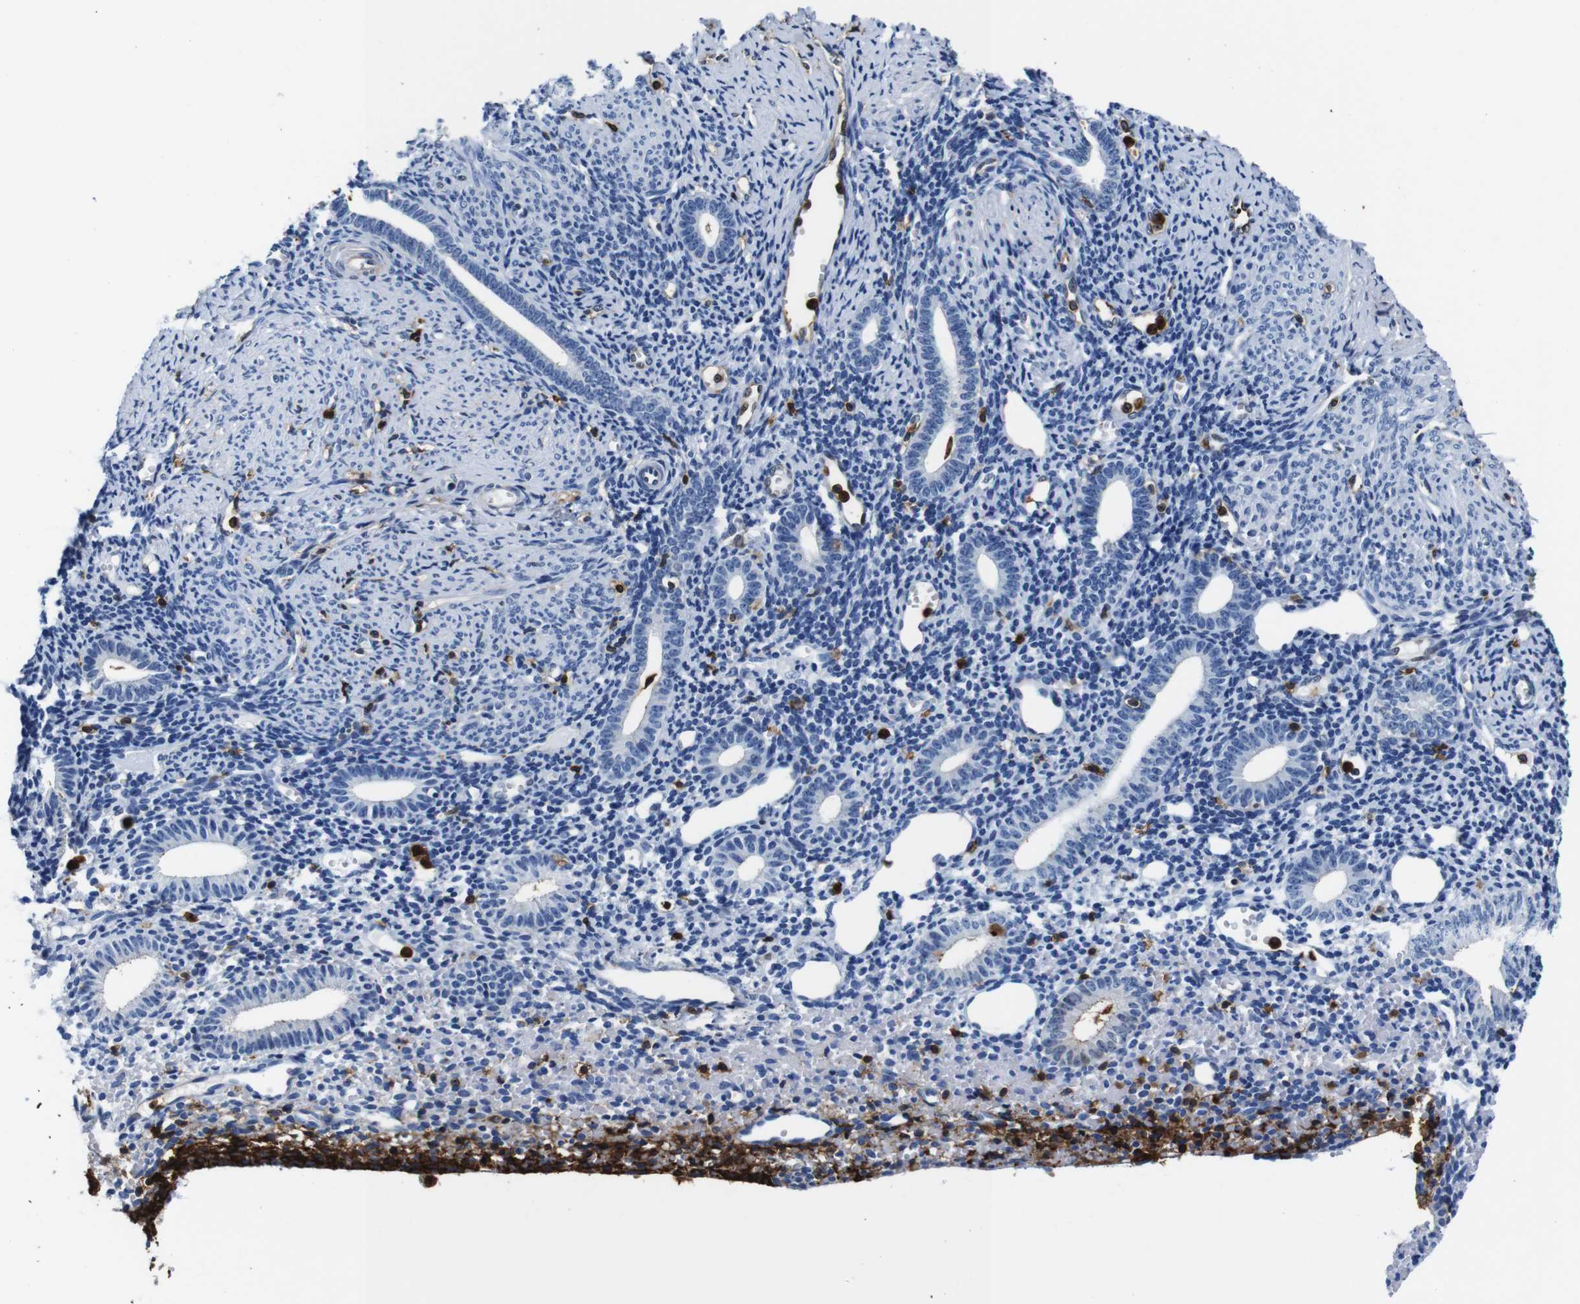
{"staining": {"intensity": "negative", "quantity": "none", "location": "none"}, "tissue": "endometrium", "cell_type": "Cells in endometrial stroma", "image_type": "normal", "snomed": [{"axis": "morphology", "description": "Normal tissue, NOS"}, {"axis": "topography", "description": "Endometrium"}], "caption": "Protein analysis of normal endometrium demonstrates no significant expression in cells in endometrial stroma. The staining was performed using DAB to visualize the protein expression in brown, while the nuclei were stained in blue with hematoxylin (Magnification: 20x).", "gene": "ANXA1", "patient": {"sex": "female", "age": 50}}